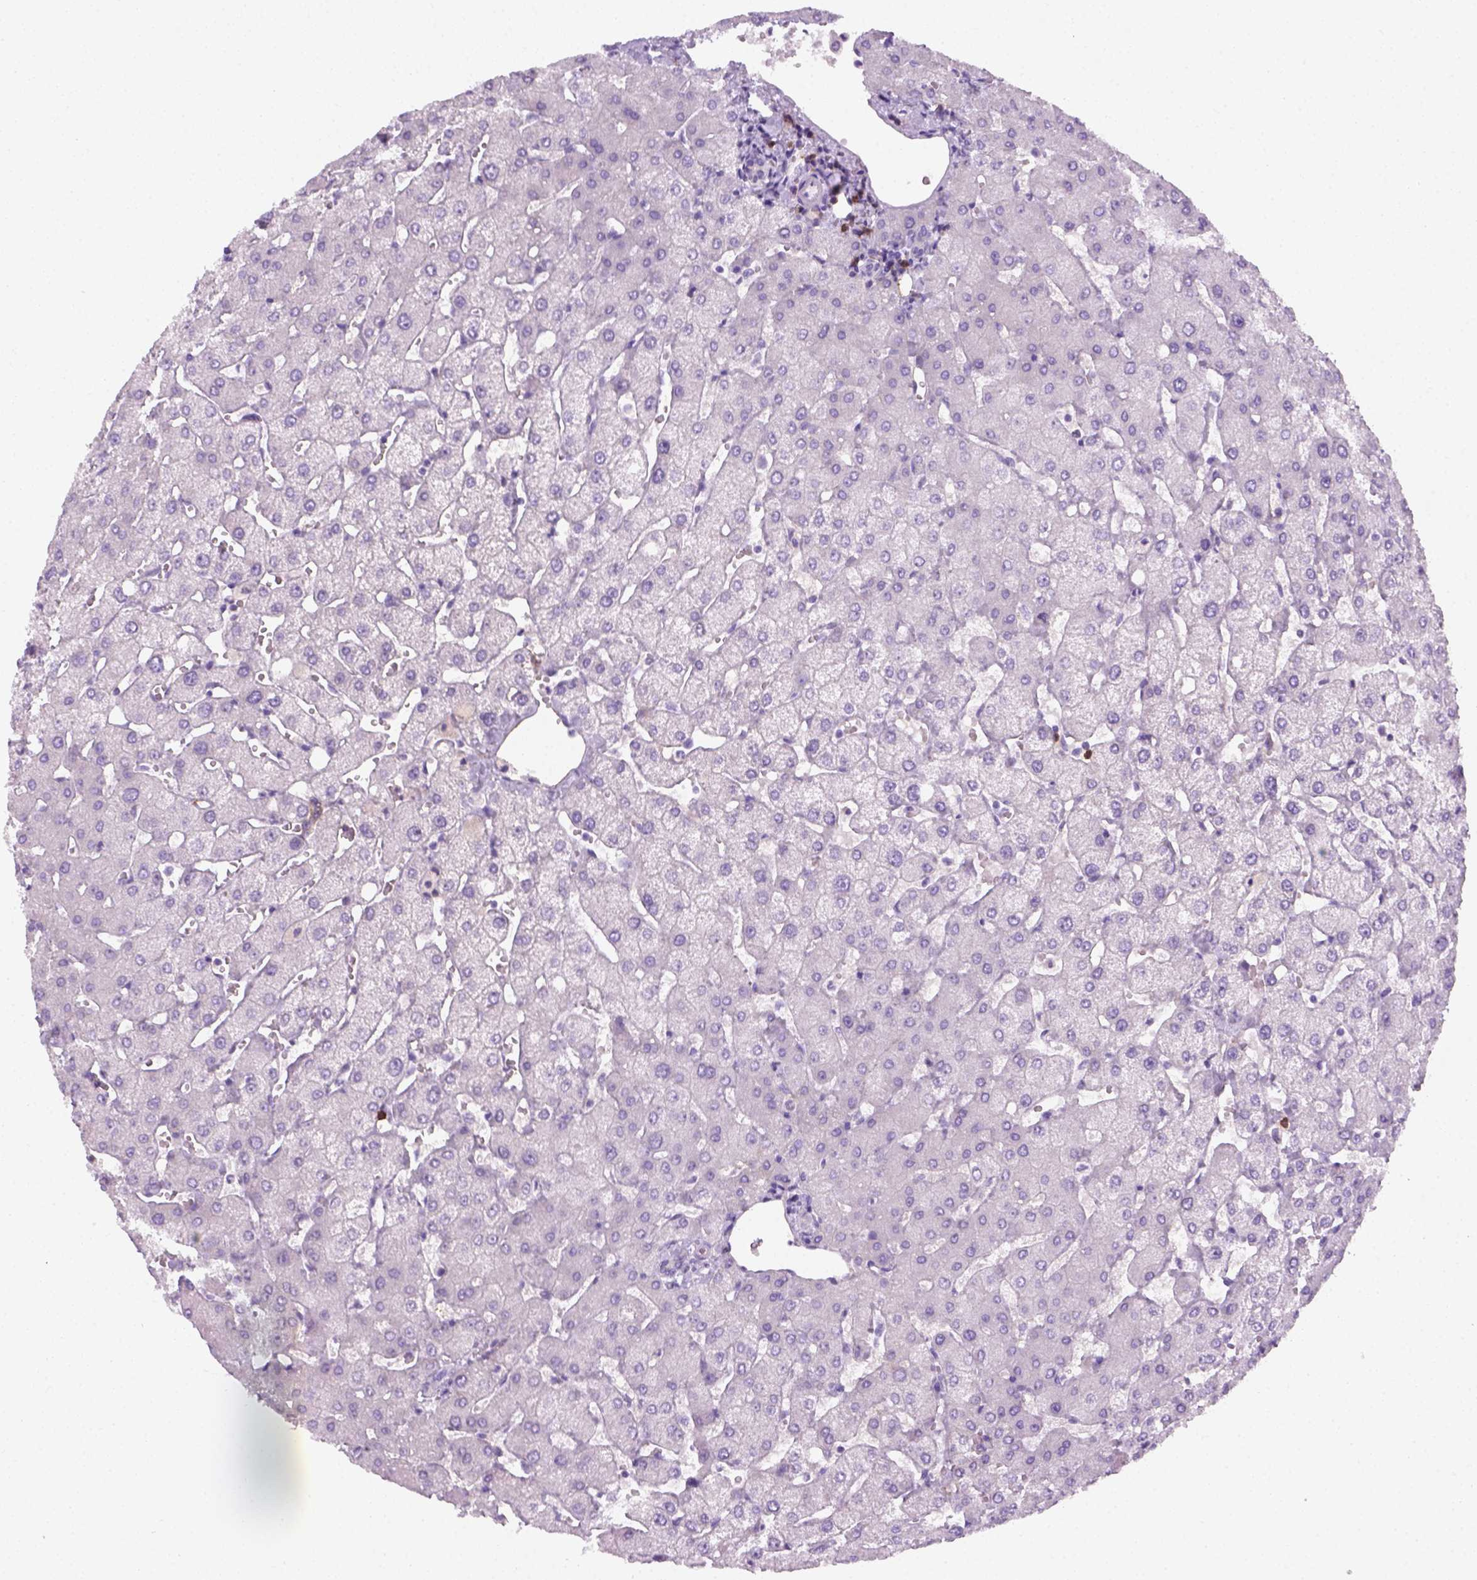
{"staining": {"intensity": "negative", "quantity": "none", "location": "none"}, "tissue": "liver", "cell_type": "Cholangiocytes", "image_type": "normal", "snomed": [{"axis": "morphology", "description": "Normal tissue, NOS"}, {"axis": "topography", "description": "Liver"}], "caption": "Protein analysis of benign liver displays no significant staining in cholangiocytes.", "gene": "AQP3", "patient": {"sex": "female", "age": 54}}